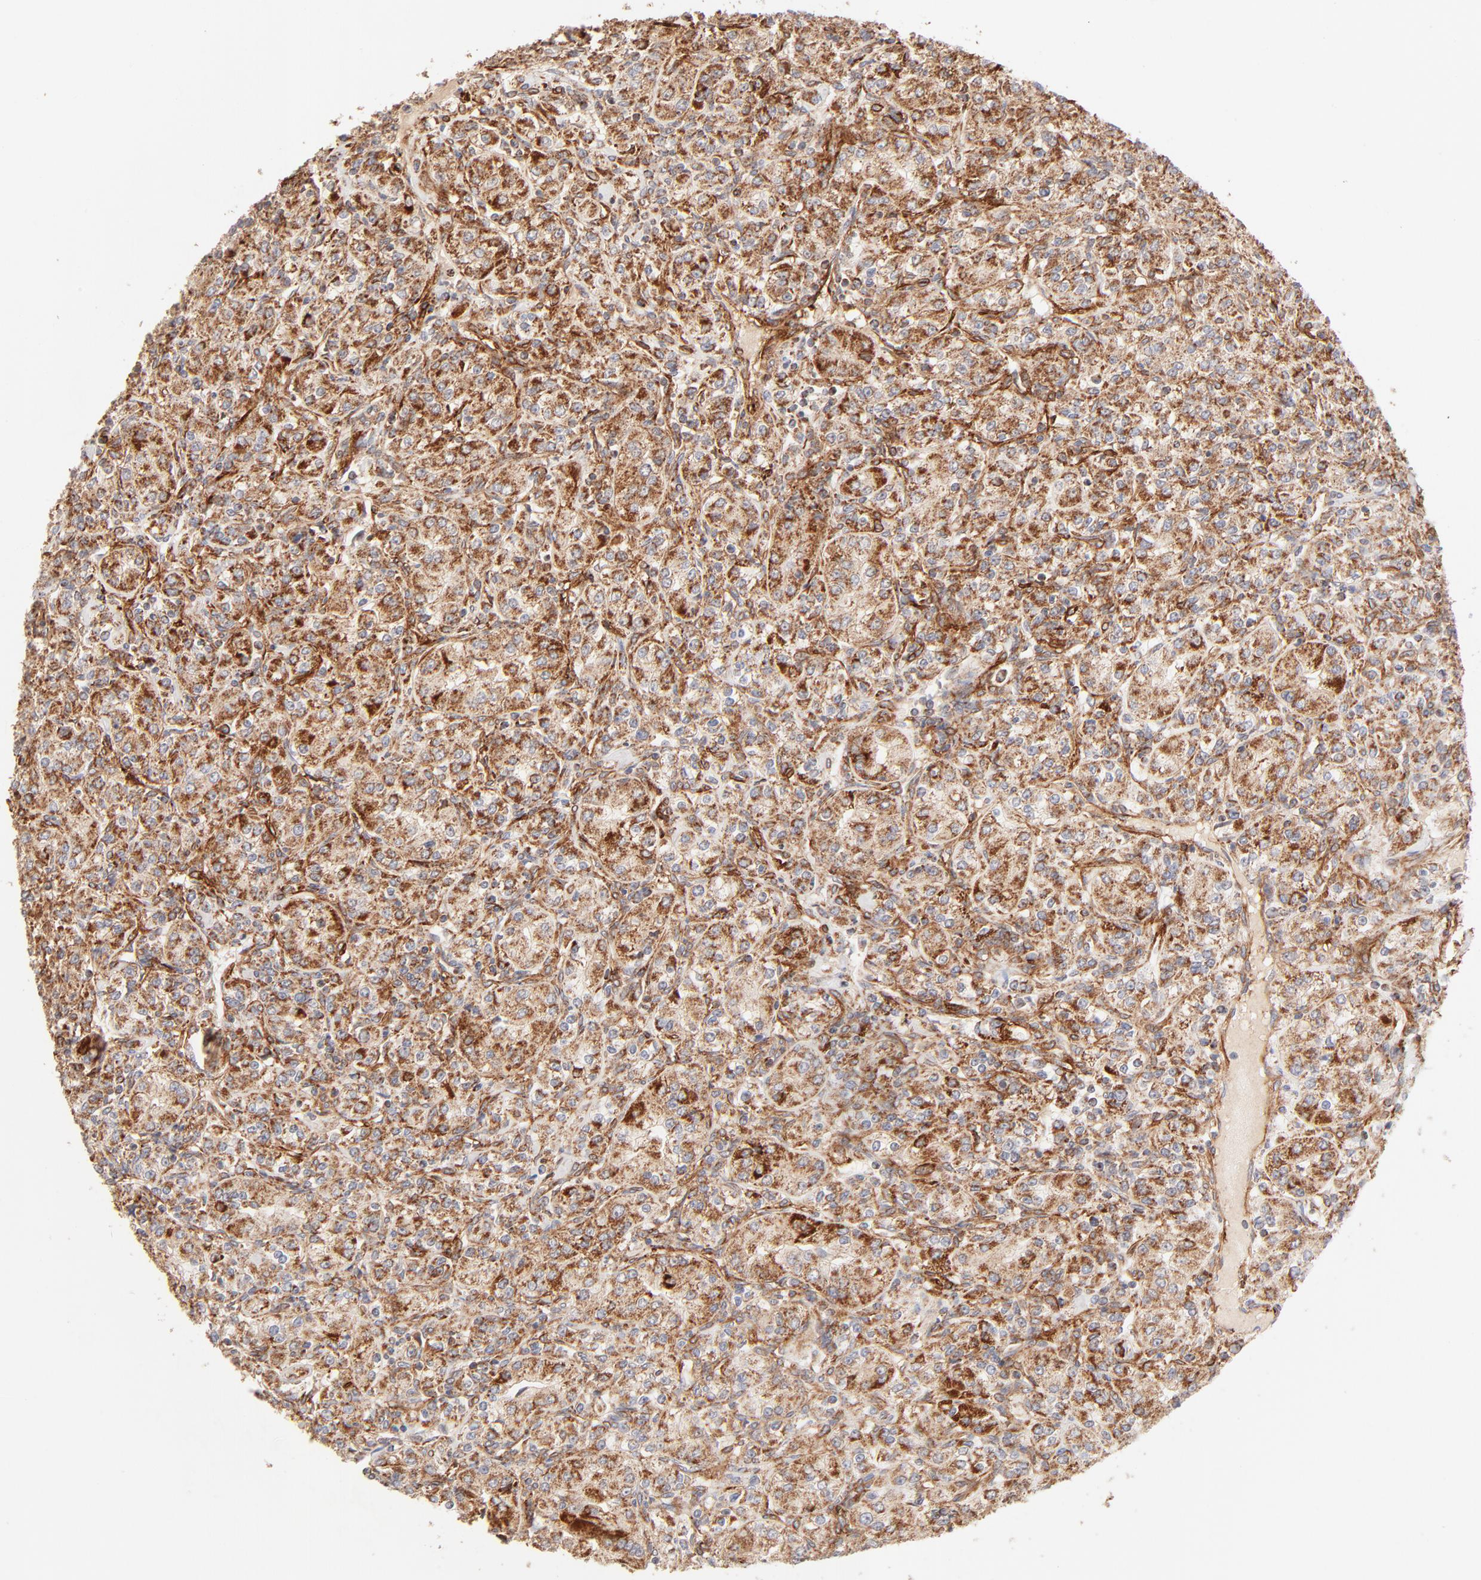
{"staining": {"intensity": "strong", "quantity": ">75%", "location": "cytoplasmic/membranous"}, "tissue": "renal cancer", "cell_type": "Tumor cells", "image_type": "cancer", "snomed": [{"axis": "morphology", "description": "Adenocarcinoma, NOS"}, {"axis": "topography", "description": "Kidney"}], "caption": "A brown stain highlights strong cytoplasmic/membranous staining of a protein in human adenocarcinoma (renal) tumor cells. (brown staining indicates protein expression, while blue staining denotes nuclei).", "gene": "CSPG4", "patient": {"sex": "male", "age": 77}}